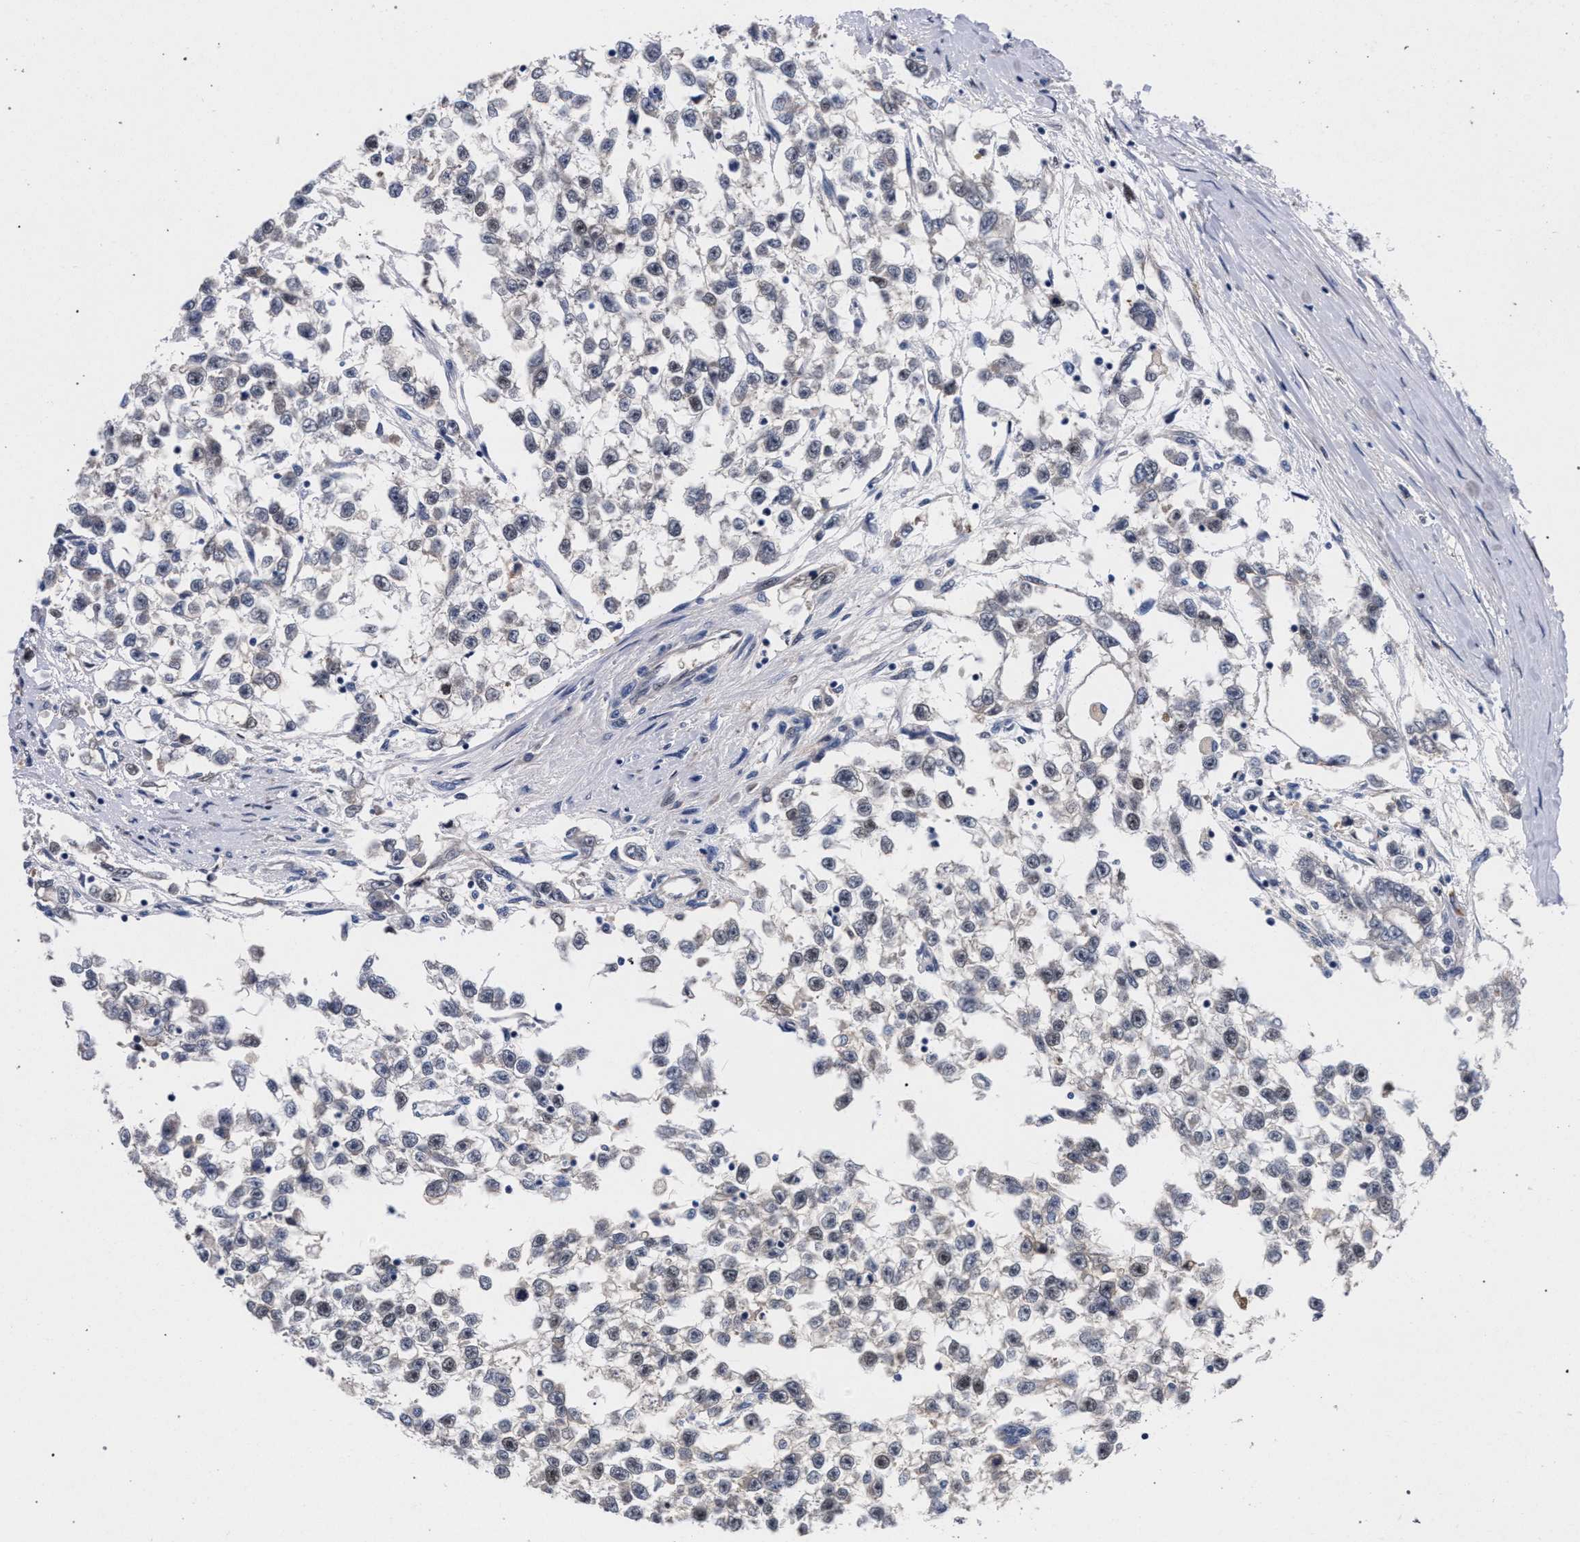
{"staining": {"intensity": "weak", "quantity": "<25%", "location": "nuclear"}, "tissue": "testis cancer", "cell_type": "Tumor cells", "image_type": "cancer", "snomed": [{"axis": "morphology", "description": "Seminoma, NOS"}, {"axis": "morphology", "description": "Carcinoma, Embryonal, NOS"}, {"axis": "topography", "description": "Testis"}], "caption": "Tumor cells show no significant protein positivity in embryonal carcinoma (testis).", "gene": "ZNF462", "patient": {"sex": "male", "age": 51}}